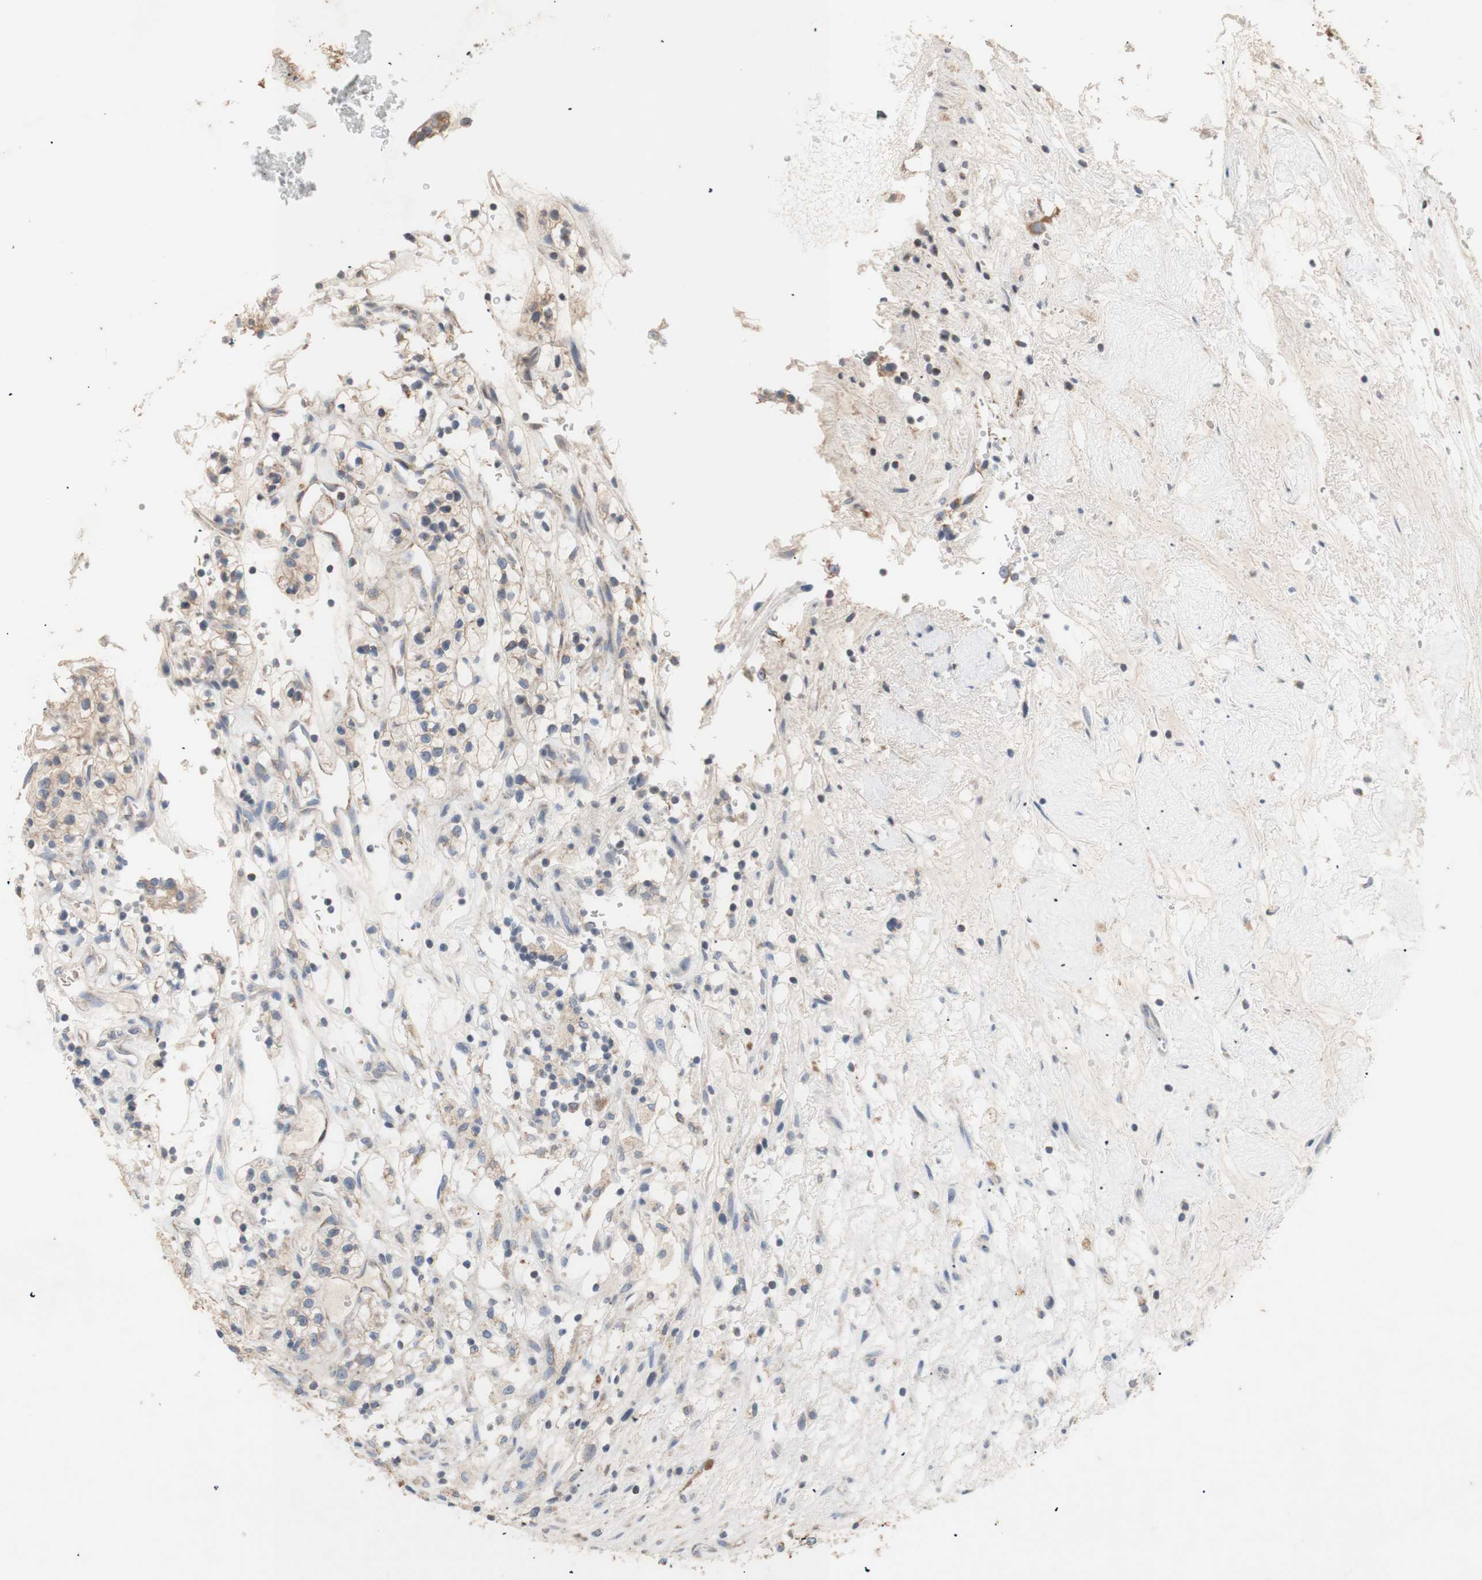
{"staining": {"intensity": "weak", "quantity": ">75%", "location": "cytoplasmic/membranous"}, "tissue": "renal cancer", "cell_type": "Tumor cells", "image_type": "cancer", "snomed": [{"axis": "morphology", "description": "Adenocarcinoma, NOS"}, {"axis": "topography", "description": "Kidney"}], "caption": "Tumor cells show low levels of weak cytoplasmic/membranous expression in approximately >75% of cells in renal cancer.", "gene": "PTGIS", "patient": {"sex": "female", "age": 57}}